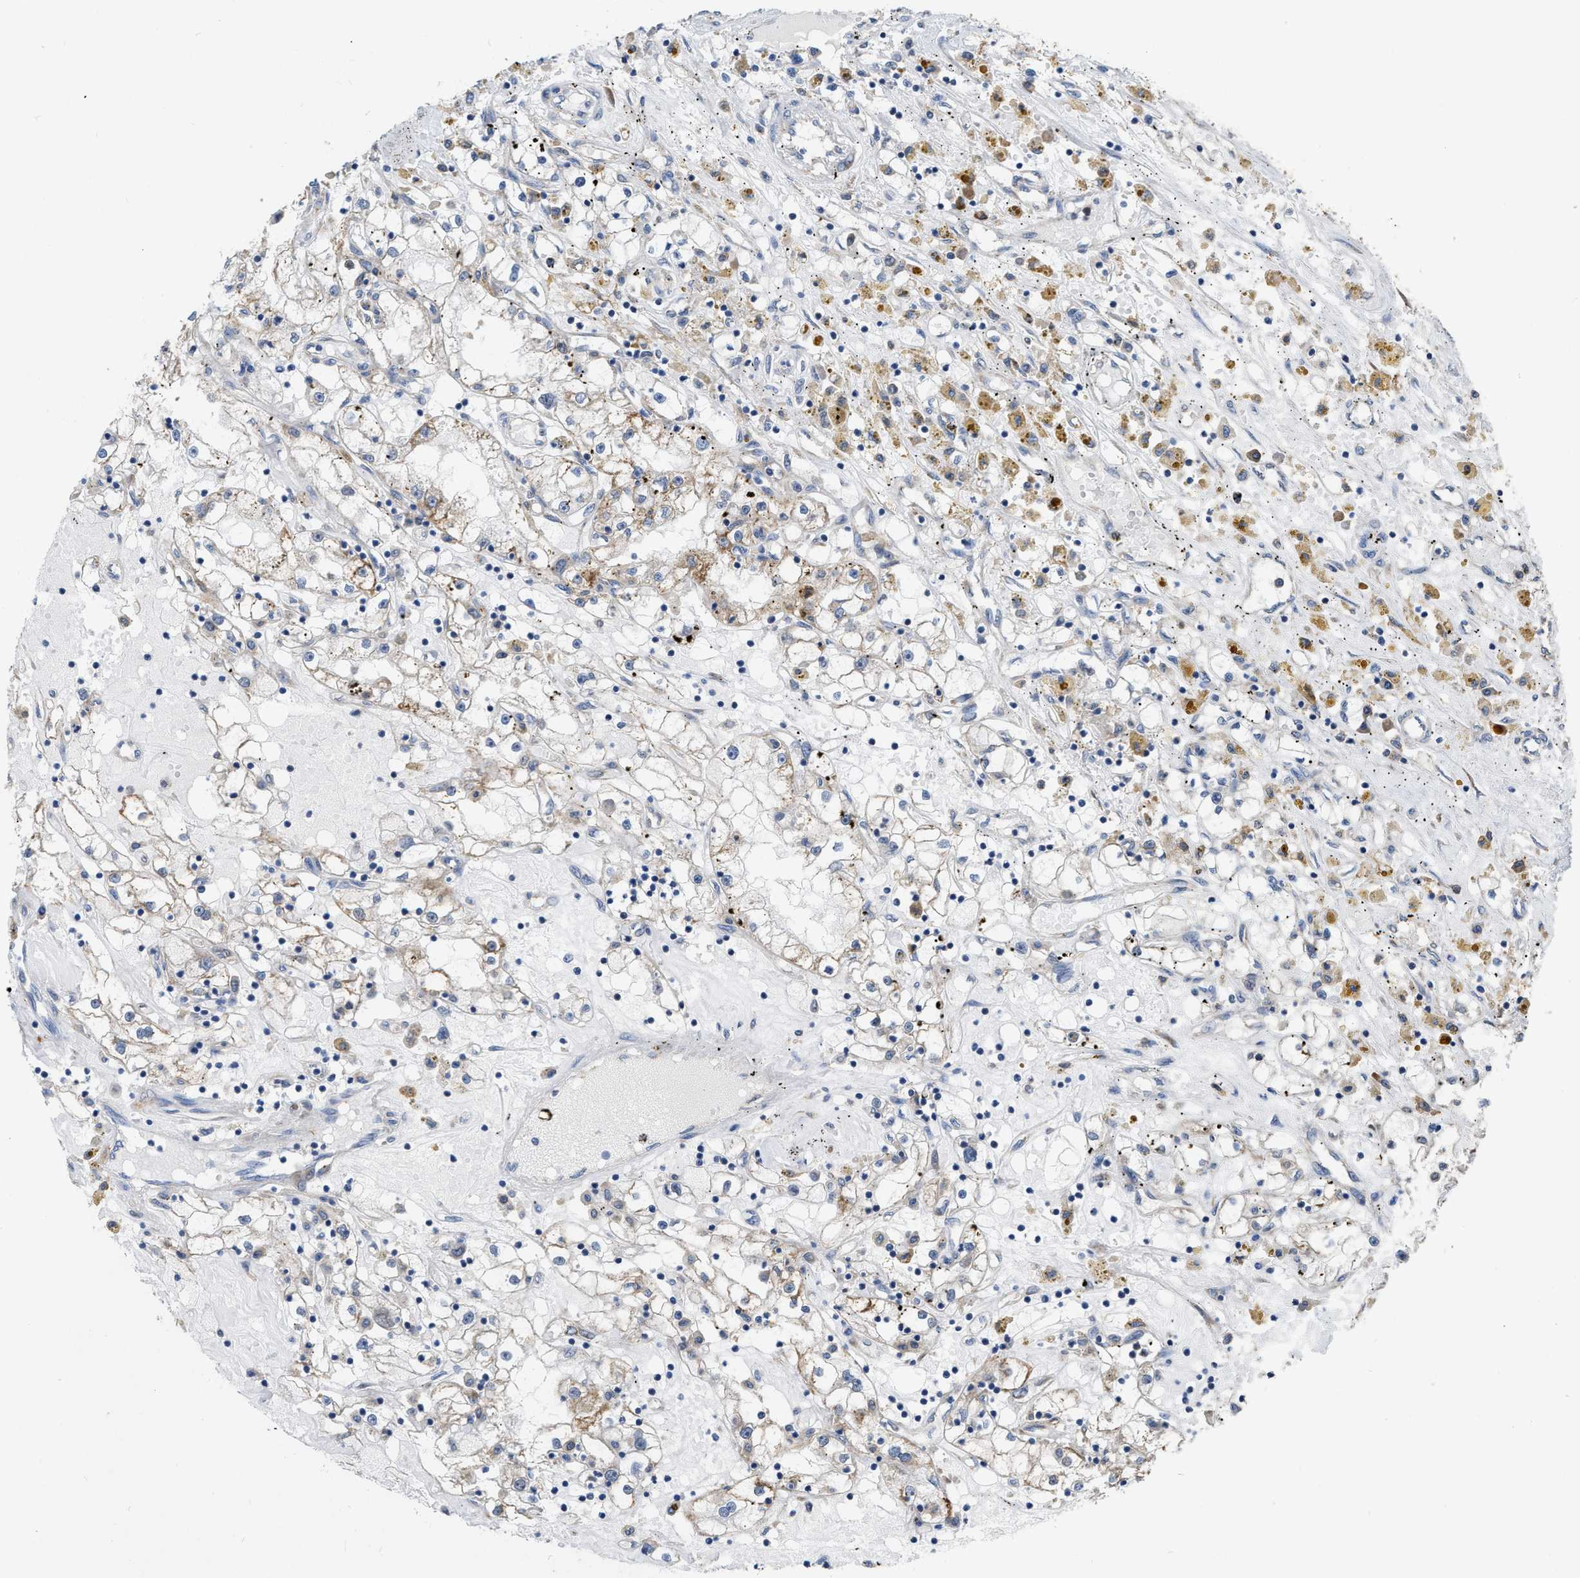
{"staining": {"intensity": "moderate", "quantity": "<25%", "location": "cytoplasmic/membranous"}, "tissue": "renal cancer", "cell_type": "Tumor cells", "image_type": "cancer", "snomed": [{"axis": "morphology", "description": "Adenocarcinoma, NOS"}, {"axis": "topography", "description": "Kidney"}], "caption": "Immunohistochemical staining of renal adenocarcinoma reveals low levels of moderate cytoplasmic/membranous staining in about <25% of tumor cells. The staining is performed using DAB (3,3'-diaminobenzidine) brown chromogen to label protein expression. The nuclei are counter-stained blue using hematoxylin.", "gene": "AK2", "patient": {"sex": "male", "age": 56}}